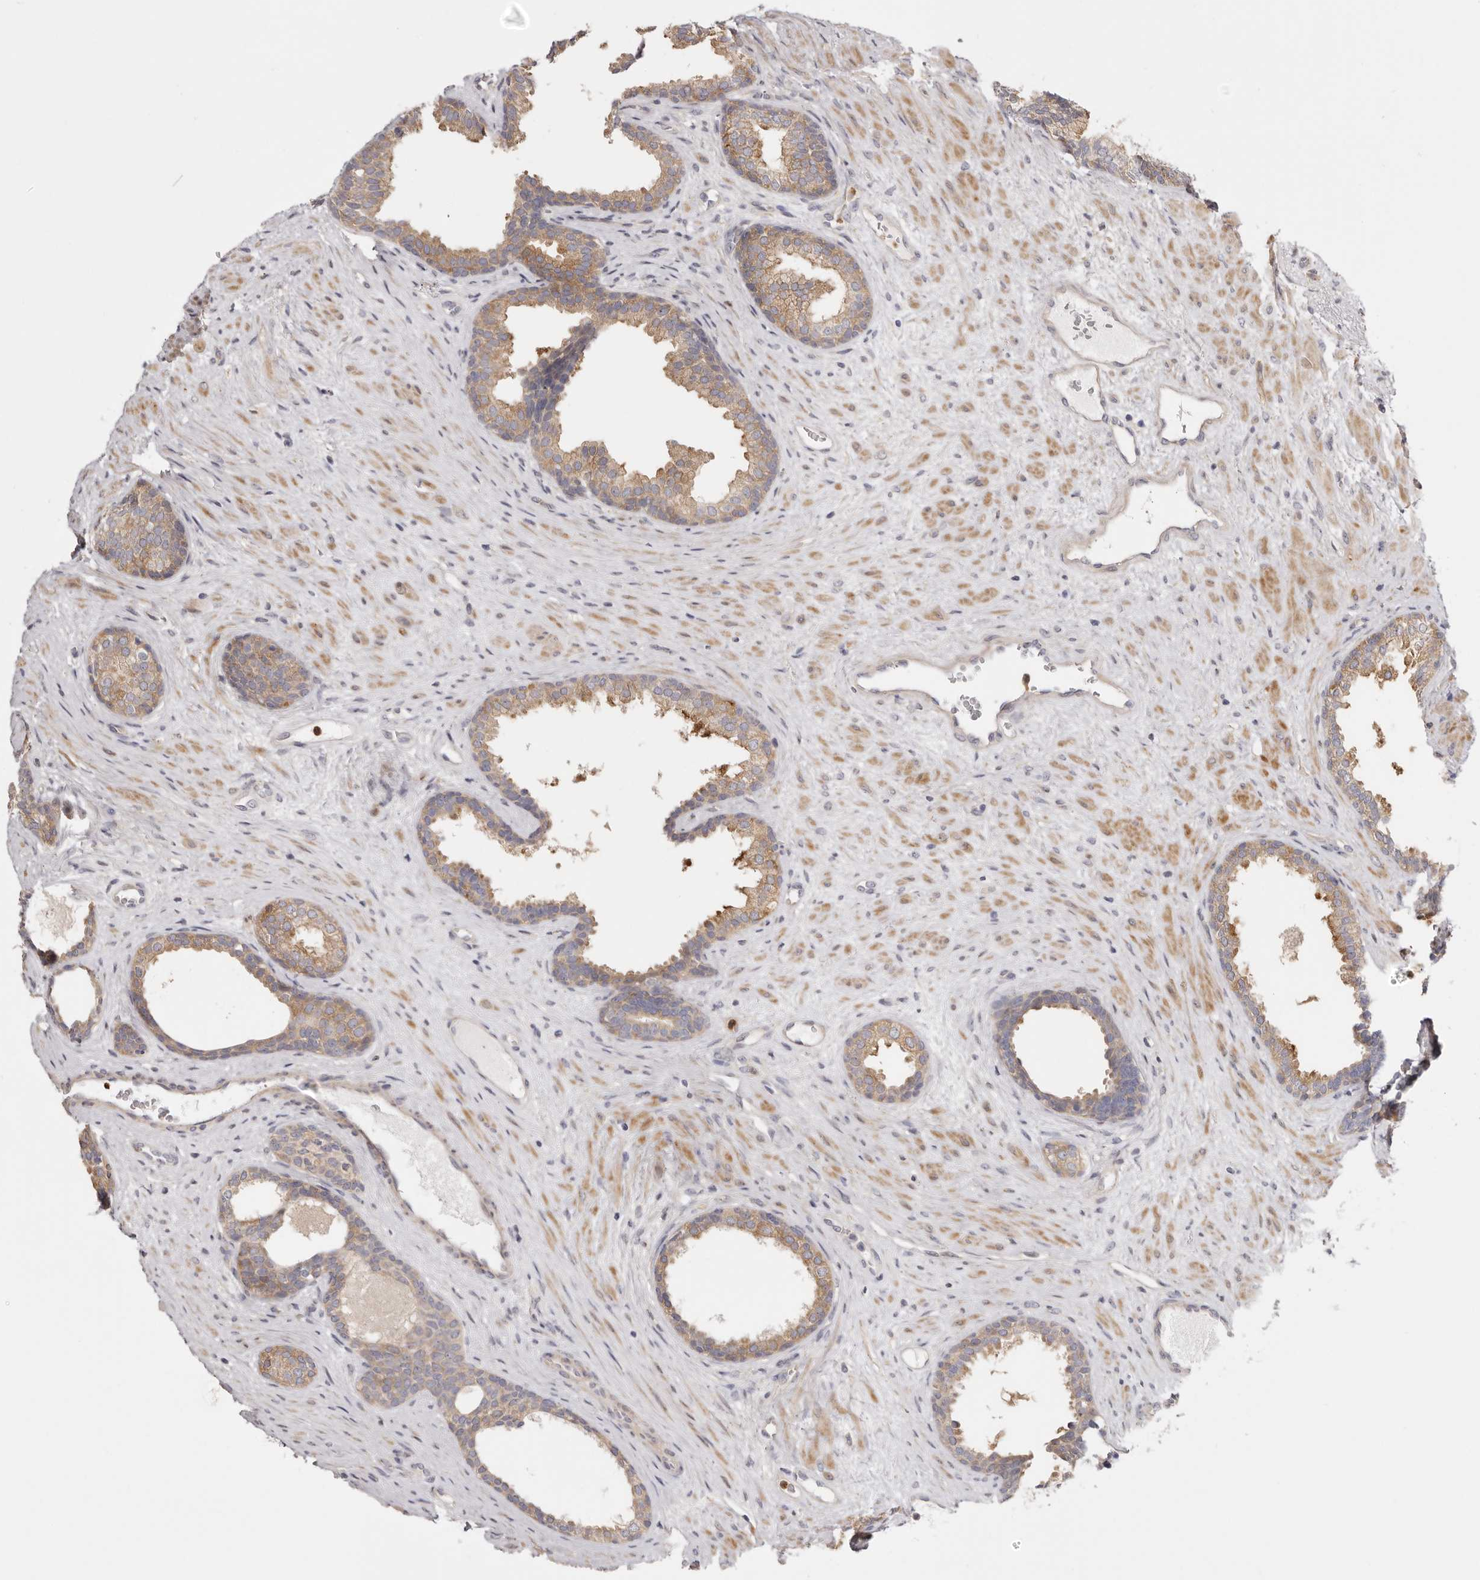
{"staining": {"intensity": "moderate", "quantity": "25%-75%", "location": "cytoplasmic/membranous"}, "tissue": "prostate", "cell_type": "Glandular cells", "image_type": "normal", "snomed": [{"axis": "morphology", "description": "Normal tissue, NOS"}, {"axis": "topography", "description": "Prostate"}], "caption": "The image displays staining of benign prostate, revealing moderate cytoplasmic/membranous protein expression (brown color) within glandular cells.", "gene": "MSRB2", "patient": {"sex": "male", "age": 76}}